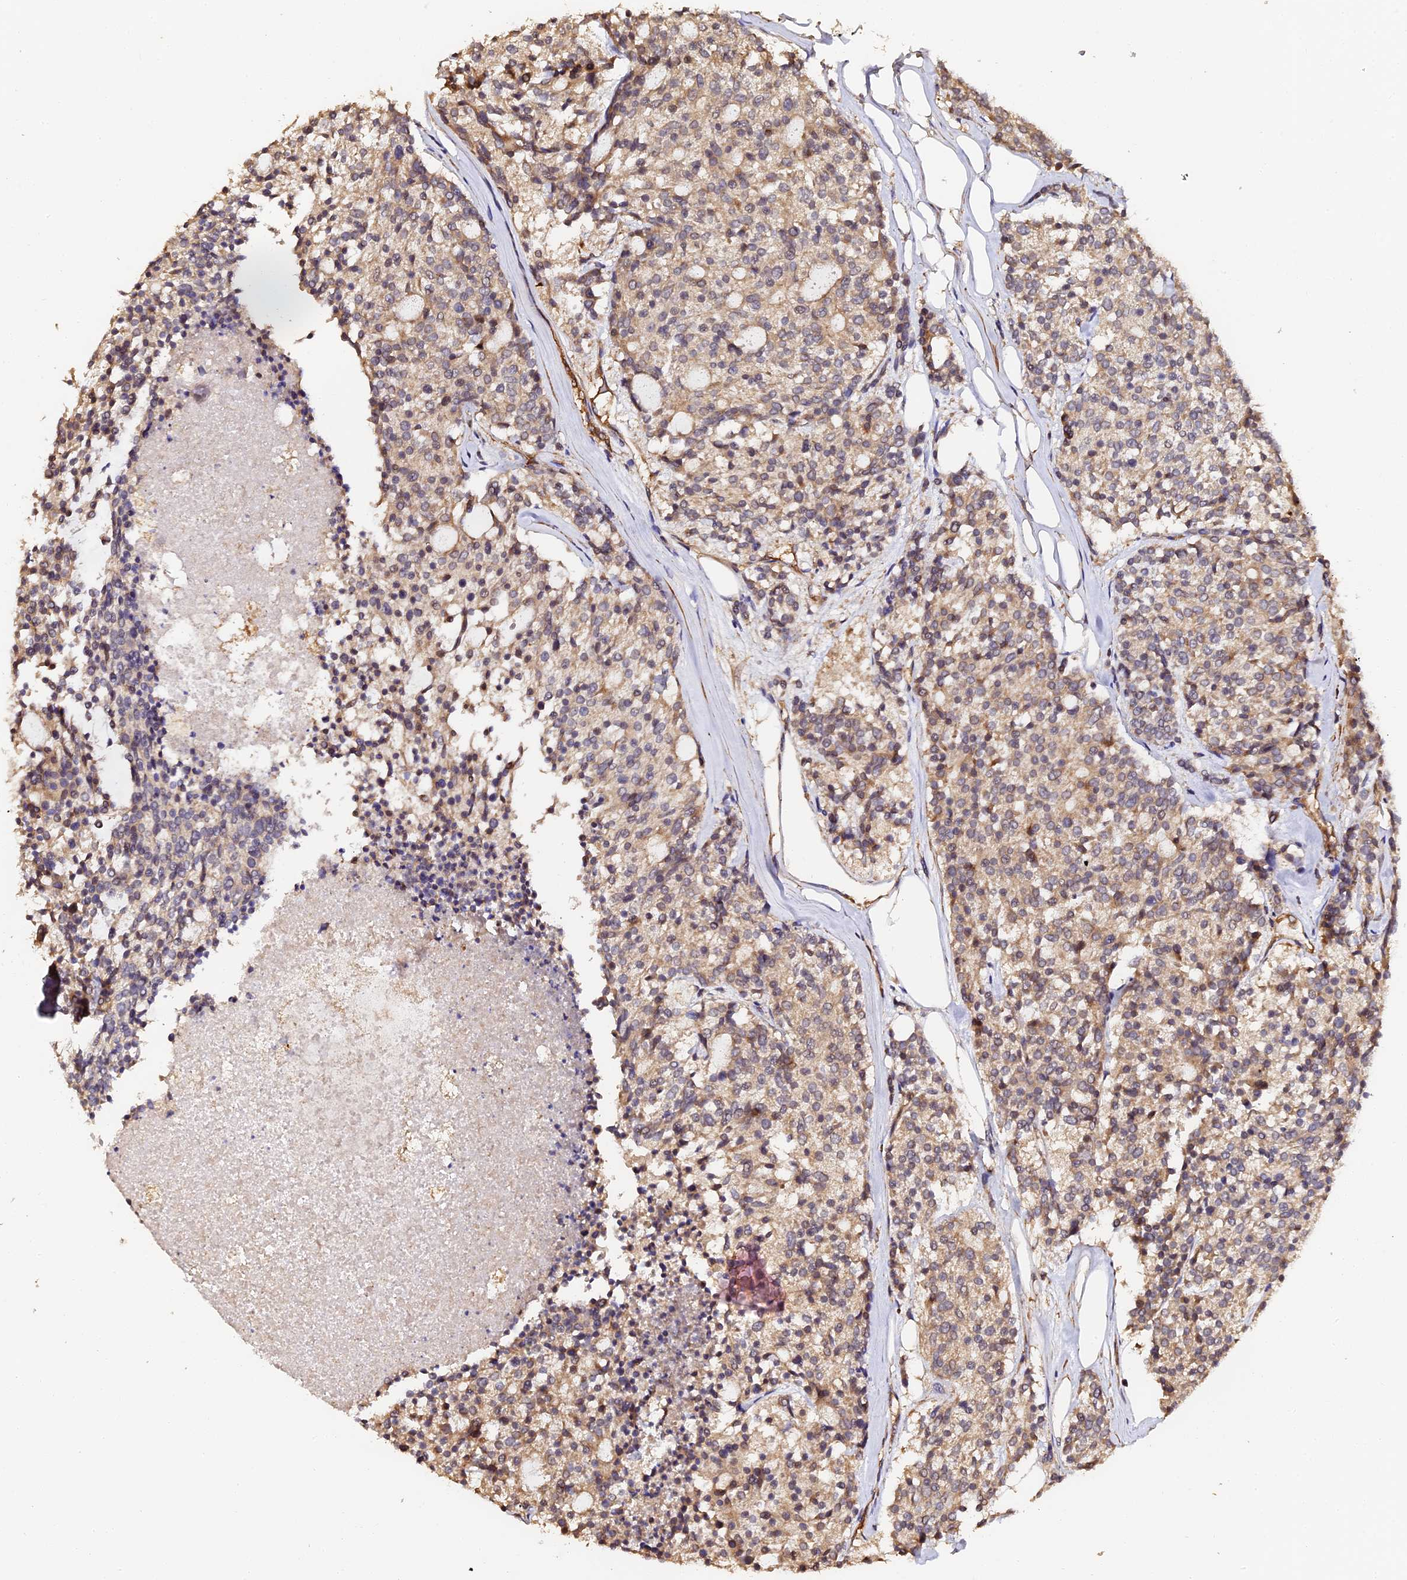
{"staining": {"intensity": "weak", "quantity": ">75%", "location": "cytoplasmic/membranous"}, "tissue": "carcinoid", "cell_type": "Tumor cells", "image_type": "cancer", "snomed": [{"axis": "morphology", "description": "Carcinoid, malignant, NOS"}, {"axis": "topography", "description": "Pancreas"}], "caption": "Immunohistochemistry staining of carcinoid, which shows low levels of weak cytoplasmic/membranous staining in approximately >75% of tumor cells indicating weak cytoplasmic/membranous protein expression. The staining was performed using DAB (3,3'-diaminobenzidine) (brown) for protein detection and nuclei were counterstained in hematoxylin (blue).", "gene": "TDO2", "patient": {"sex": "female", "age": 54}}